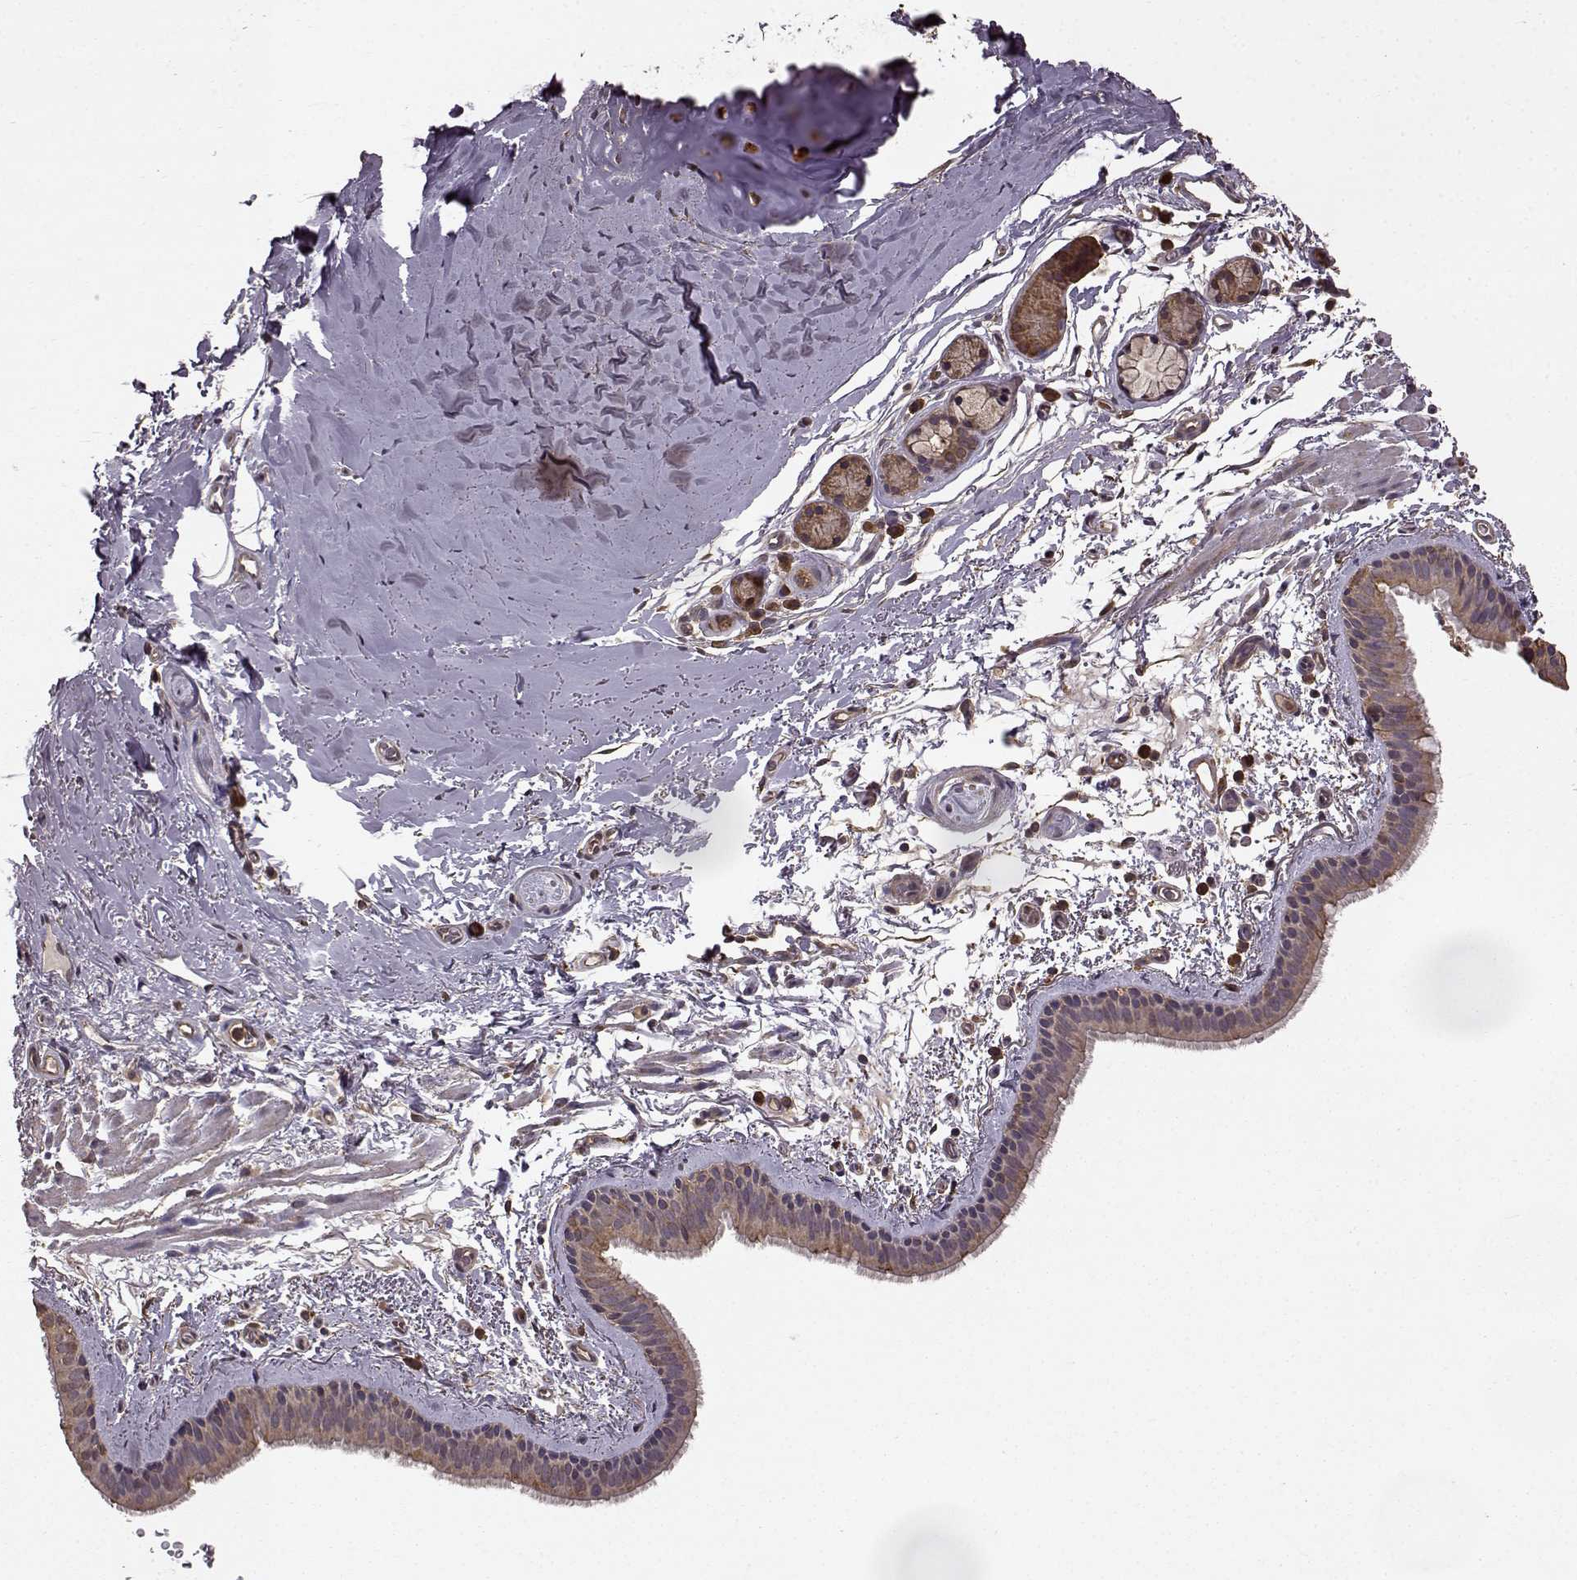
{"staining": {"intensity": "moderate", "quantity": ">75%", "location": "cytoplasmic/membranous"}, "tissue": "bronchus", "cell_type": "Respiratory epithelial cells", "image_type": "normal", "snomed": [{"axis": "morphology", "description": "Normal tissue, NOS"}, {"axis": "topography", "description": "Bronchus"}], "caption": "Immunohistochemistry staining of benign bronchus, which exhibits medium levels of moderate cytoplasmic/membranous expression in approximately >75% of respiratory epithelial cells indicating moderate cytoplasmic/membranous protein staining. The staining was performed using DAB (3,3'-diaminobenzidine) (brown) for protein detection and nuclei were counterstained in hematoxylin (blue).", "gene": "NME1", "patient": {"sex": "female", "age": 61}}